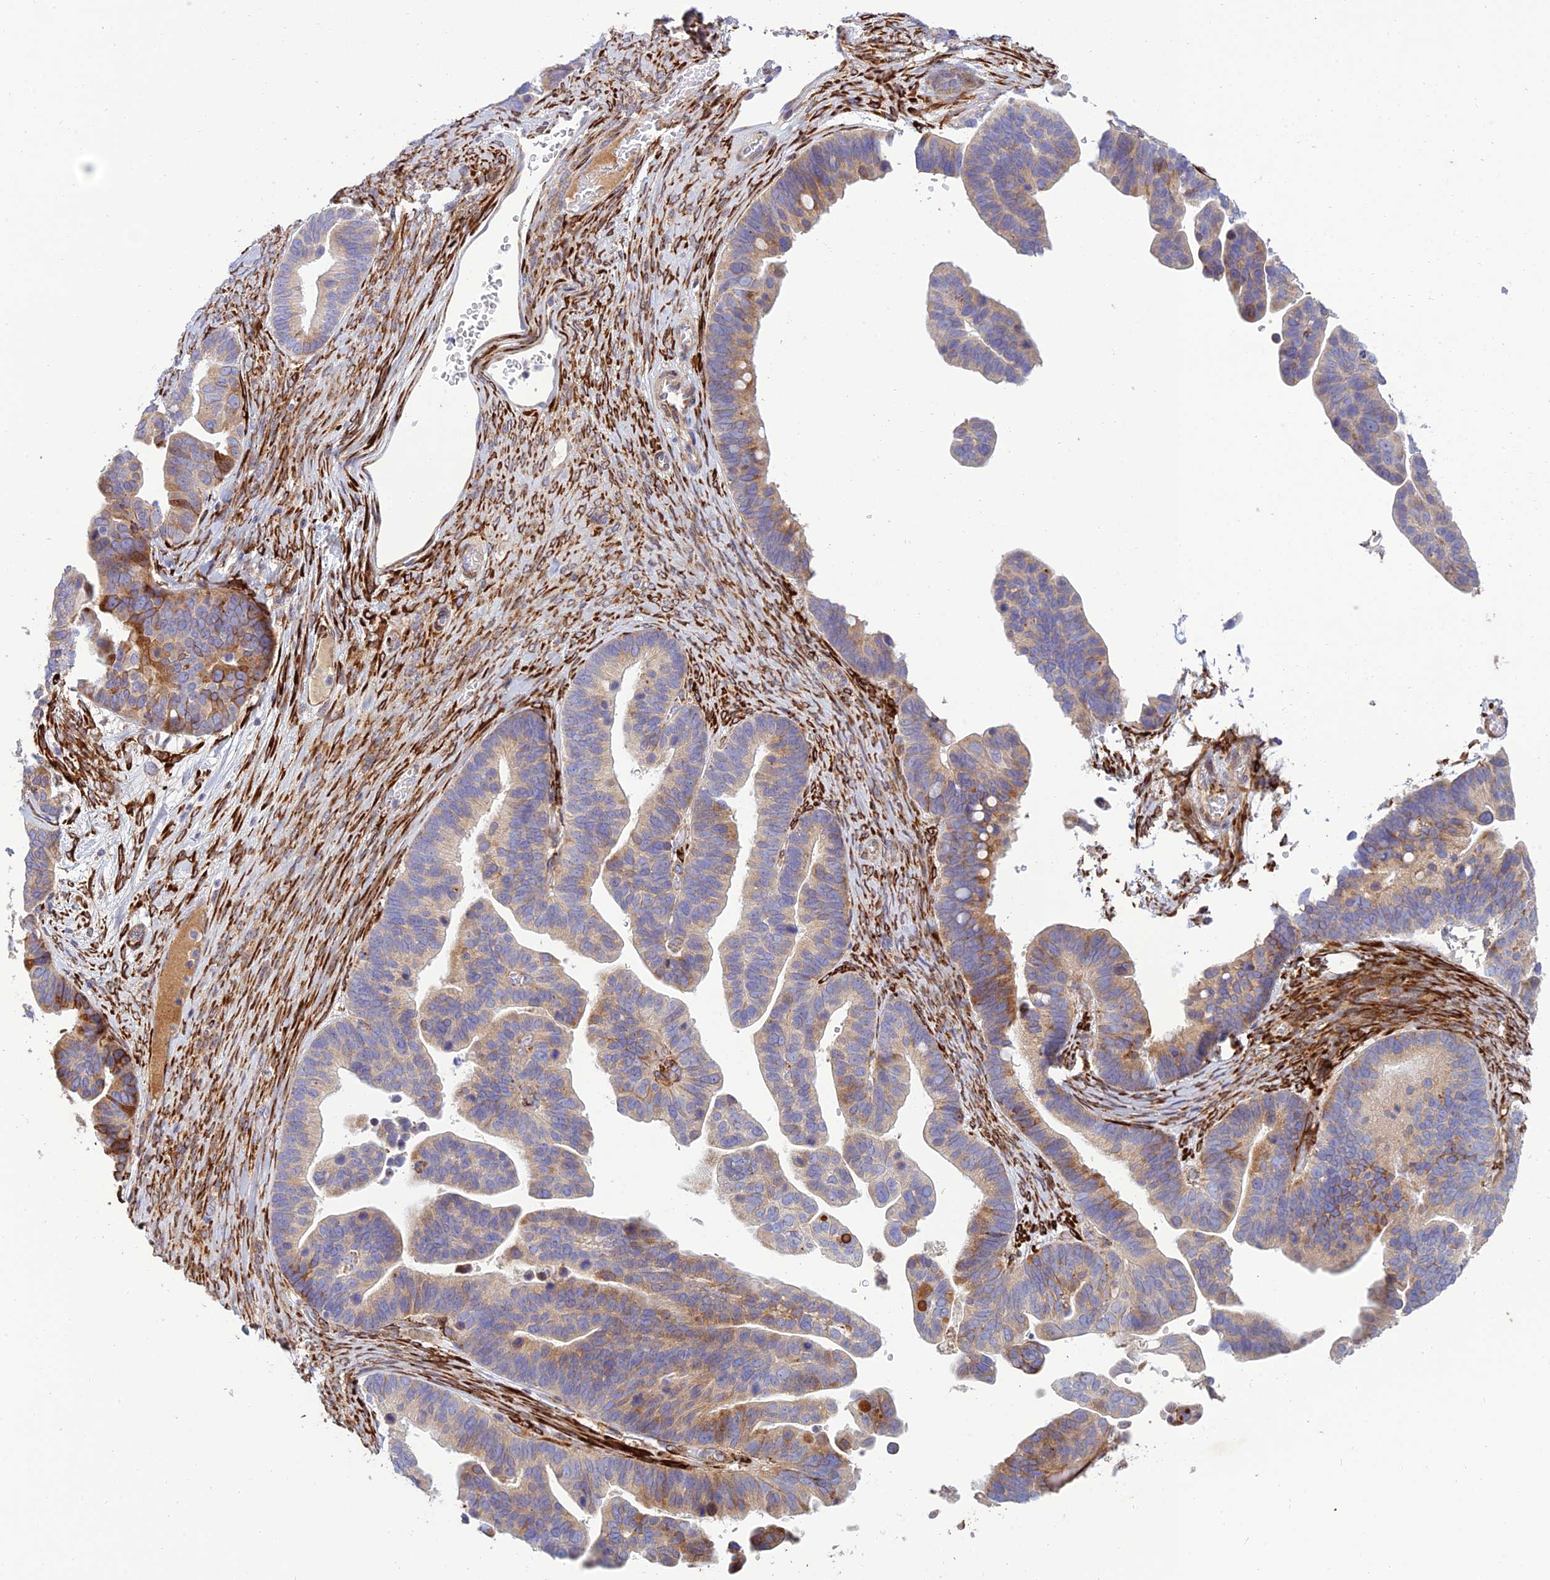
{"staining": {"intensity": "moderate", "quantity": "25%-75%", "location": "cytoplasmic/membranous"}, "tissue": "ovarian cancer", "cell_type": "Tumor cells", "image_type": "cancer", "snomed": [{"axis": "morphology", "description": "Cystadenocarcinoma, serous, NOS"}, {"axis": "topography", "description": "Ovary"}], "caption": "An image of ovarian serous cystadenocarcinoma stained for a protein exhibits moderate cytoplasmic/membranous brown staining in tumor cells.", "gene": "RCN3", "patient": {"sex": "female", "age": 56}}